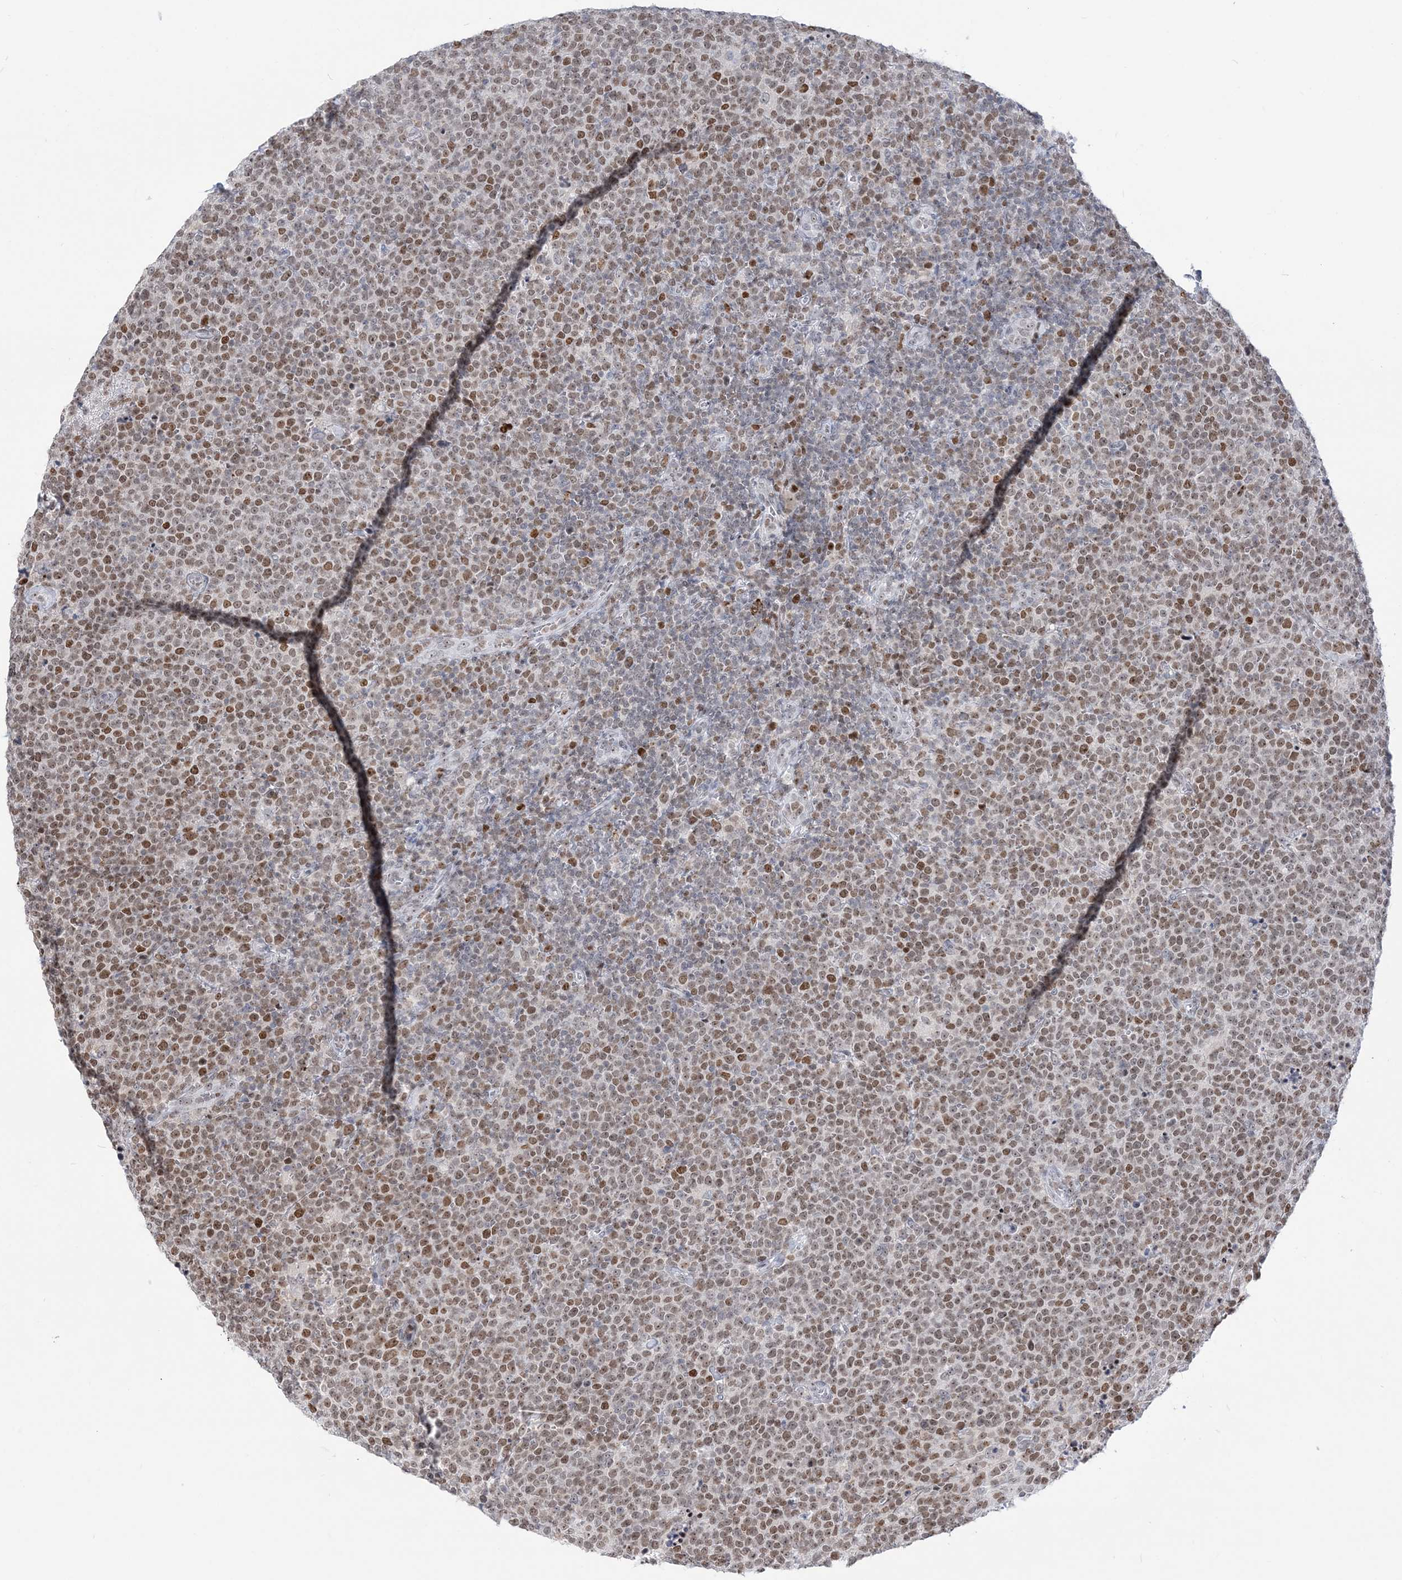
{"staining": {"intensity": "moderate", "quantity": ">75%", "location": "nuclear"}, "tissue": "lymphoma", "cell_type": "Tumor cells", "image_type": "cancer", "snomed": [{"axis": "morphology", "description": "Malignant lymphoma, non-Hodgkin's type, High grade"}, {"axis": "topography", "description": "Lymph node"}], "caption": "DAB (3,3'-diaminobenzidine) immunohistochemical staining of high-grade malignant lymphoma, non-Hodgkin's type demonstrates moderate nuclear protein expression in approximately >75% of tumor cells.", "gene": "DDX21", "patient": {"sex": "male", "age": 61}}